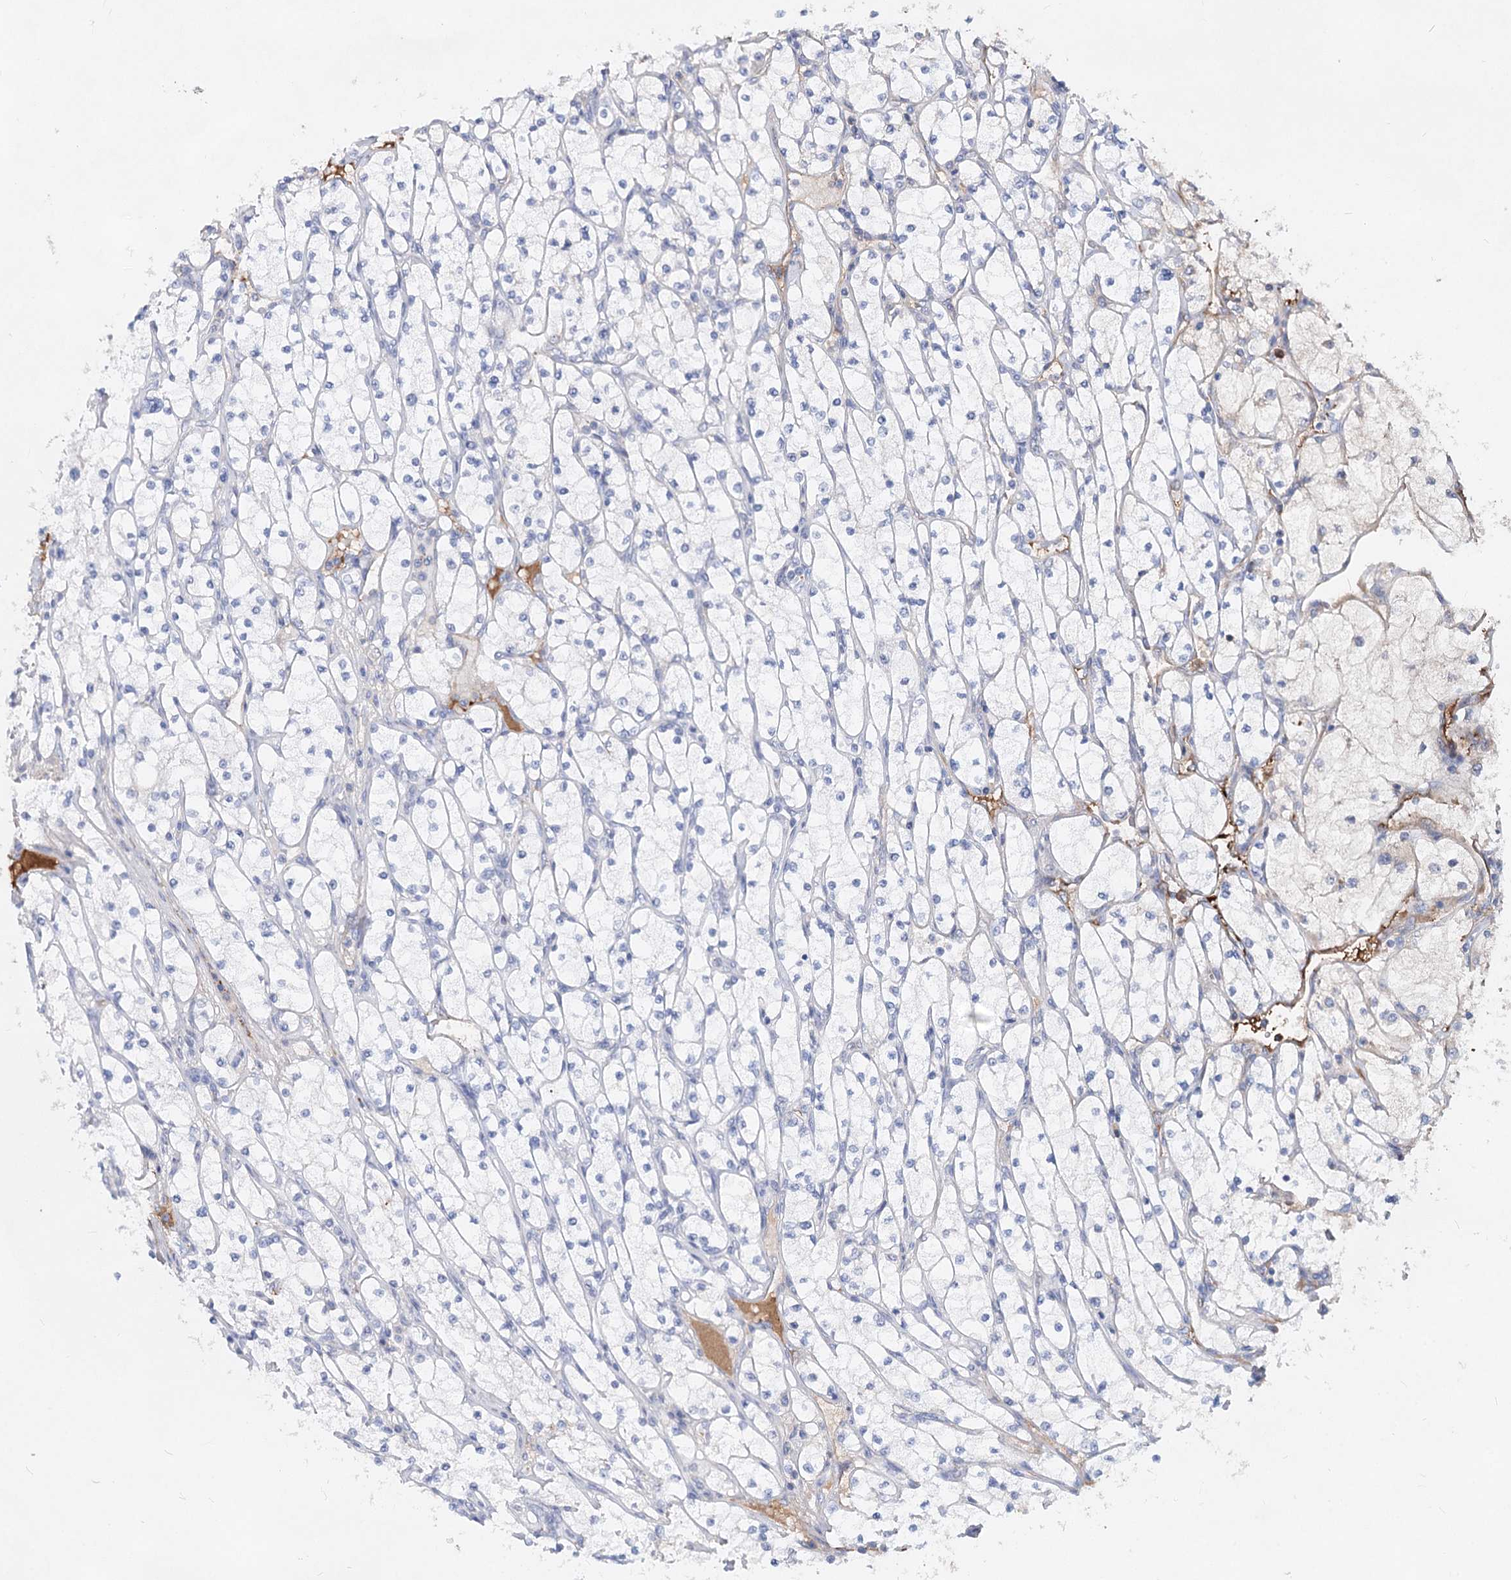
{"staining": {"intensity": "negative", "quantity": "none", "location": "none"}, "tissue": "renal cancer", "cell_type": "Tumor cells", "image_type": "cancer", "snomed": [{"axis": "morphology", "description": "Adenocarcinoma, NOS"}, {"axis": "topography", "description": "Kidney"}], "caption": "Immunohistochemistry (IHC) histopathology image of human renal cancer stained for a protein (brown), which exhibits no staining in tumor cells. The staining is performed using DAB brown chromogen with nuclei counter-stained in using hematoxylin.", "gene": "TASOR2", "patient": {"sex": "male", "age": 80}}